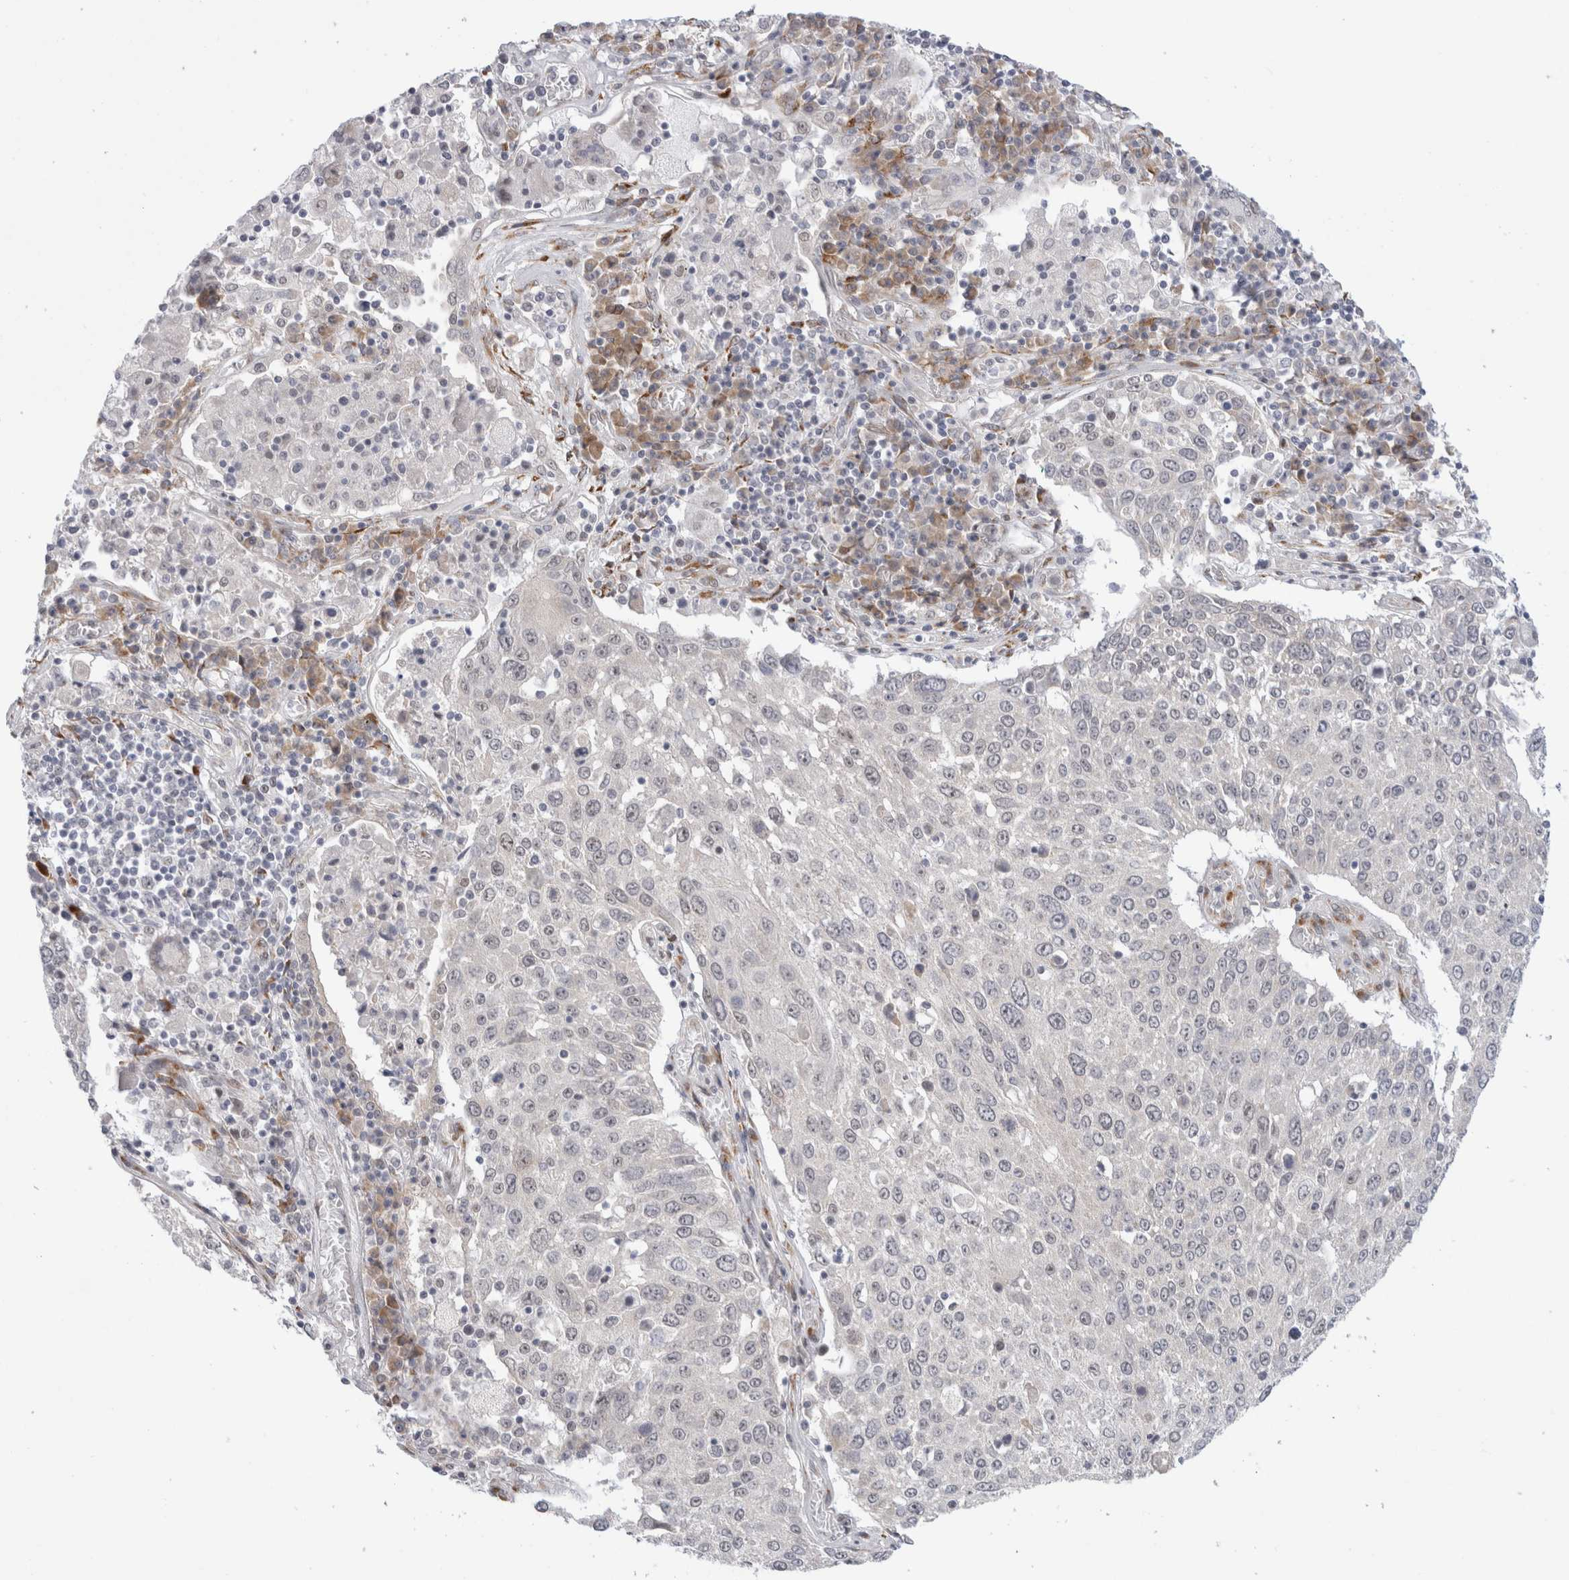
{"staining": {"intensity": "negative", "quantity": "none", "location": "none"}, "tissue": "lung cancer", "cell_type": "Tumor cells", "image_type": "cancer", "snomed": [{"axis": "morphology", "description": "Squamous cell carcinoma, NOS"}, {"axis": "topography", "description": "Lung"}], "caption": "The photomicrograph exhibits no significant expression in tumor cells of lung cancer (squamous cell carcinoma).", "gene": "TRMT1L", "patient": {"sex": "male", "age": 65}}